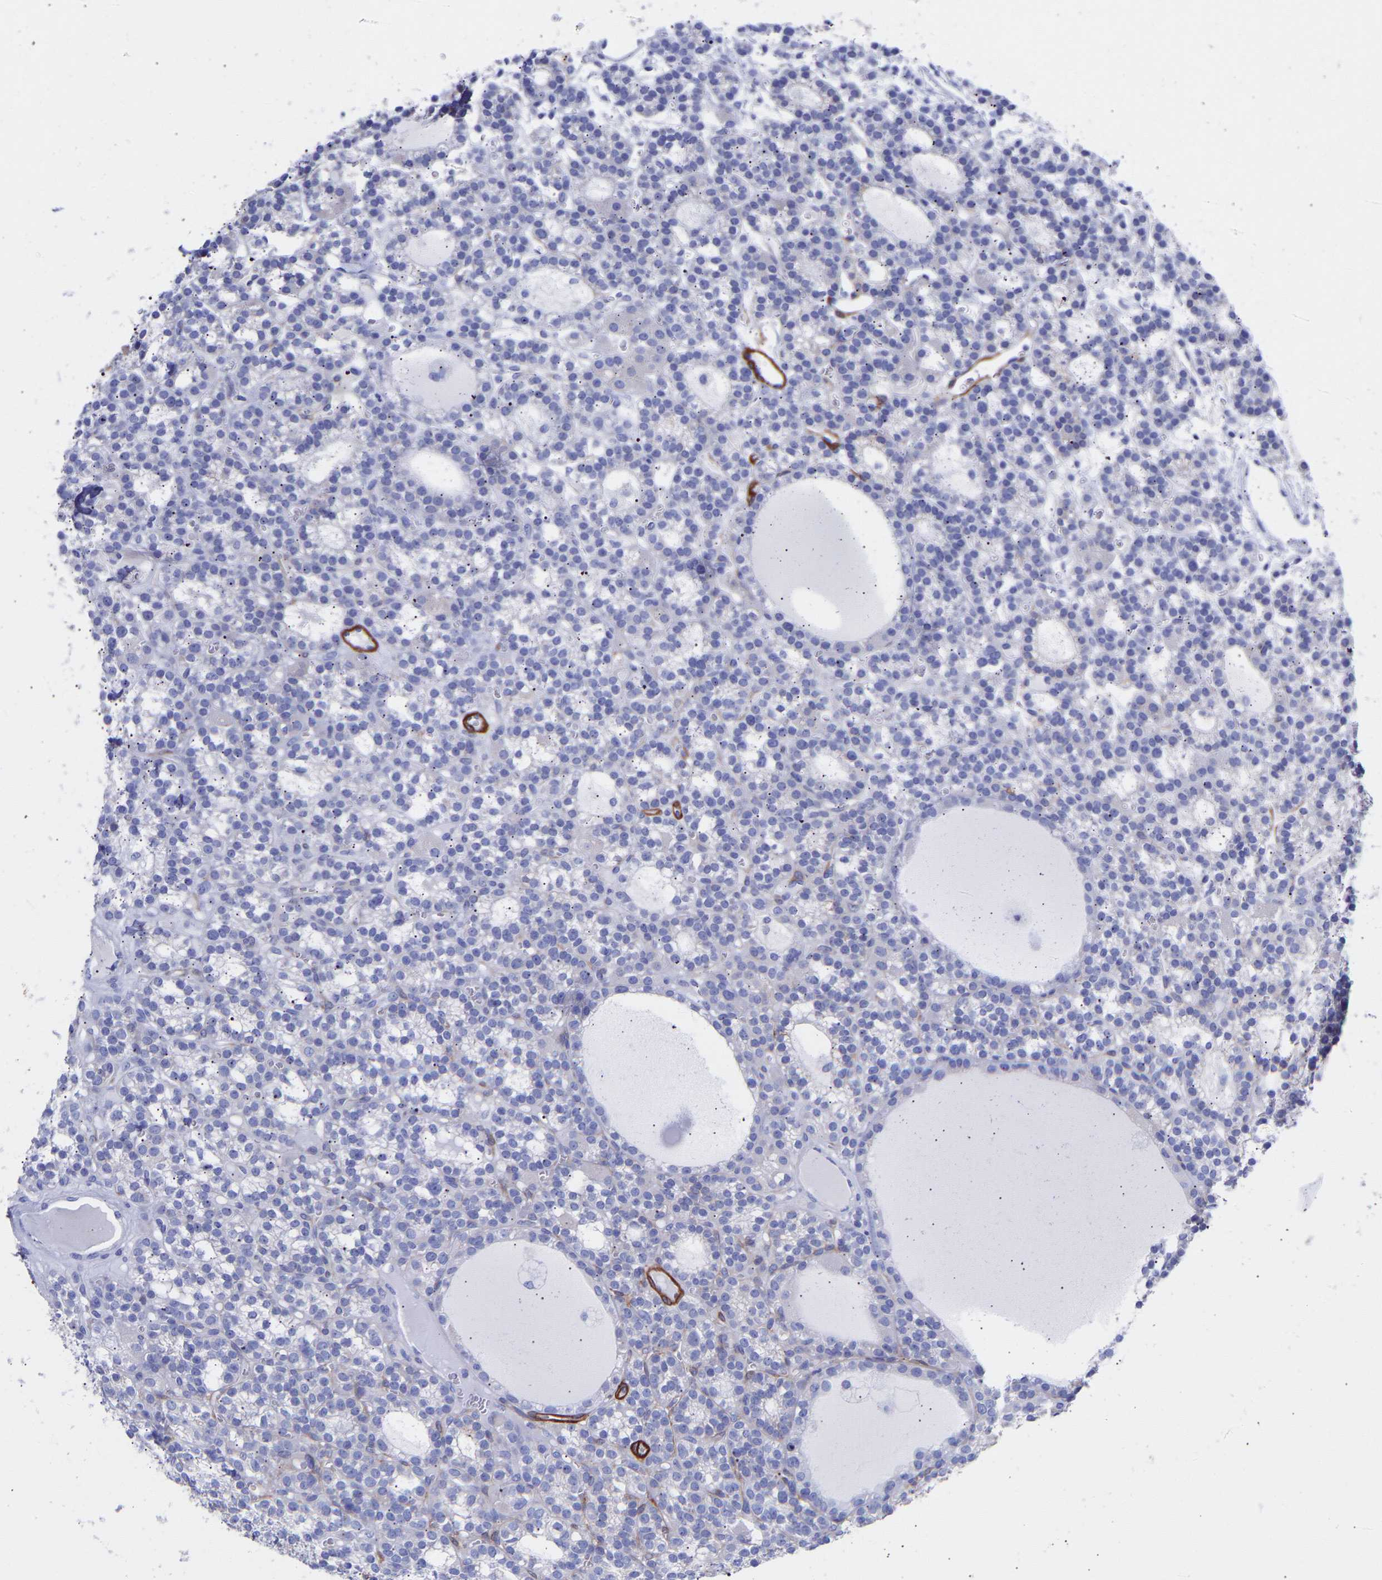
{"staining": {"intensity": "moderate", "quantity": "25%-75%", "location": "cytoplasmic/membranous"}, "tissue": "parathyroid gland", "cell_type": "Glandular cells", "image_type": "normal", "snomed": [{"axis": "morphology", "description": "Normal tissue, NOS"}, {"axis": "morphology", "description": "Adenoma, NOS"}, {"axis": "topography", "description": "Parathyroid gland"}], "caption": "Immunohistochemical staining of unremarkable human parathyroid gland exhibits 25%-75% levels of moderate cytoplasmic/membranous protein positivity in approximately 25%-75% of glandular cells.", "gene": "AMPH", "patient": {"sex": "female", "age": 58}}